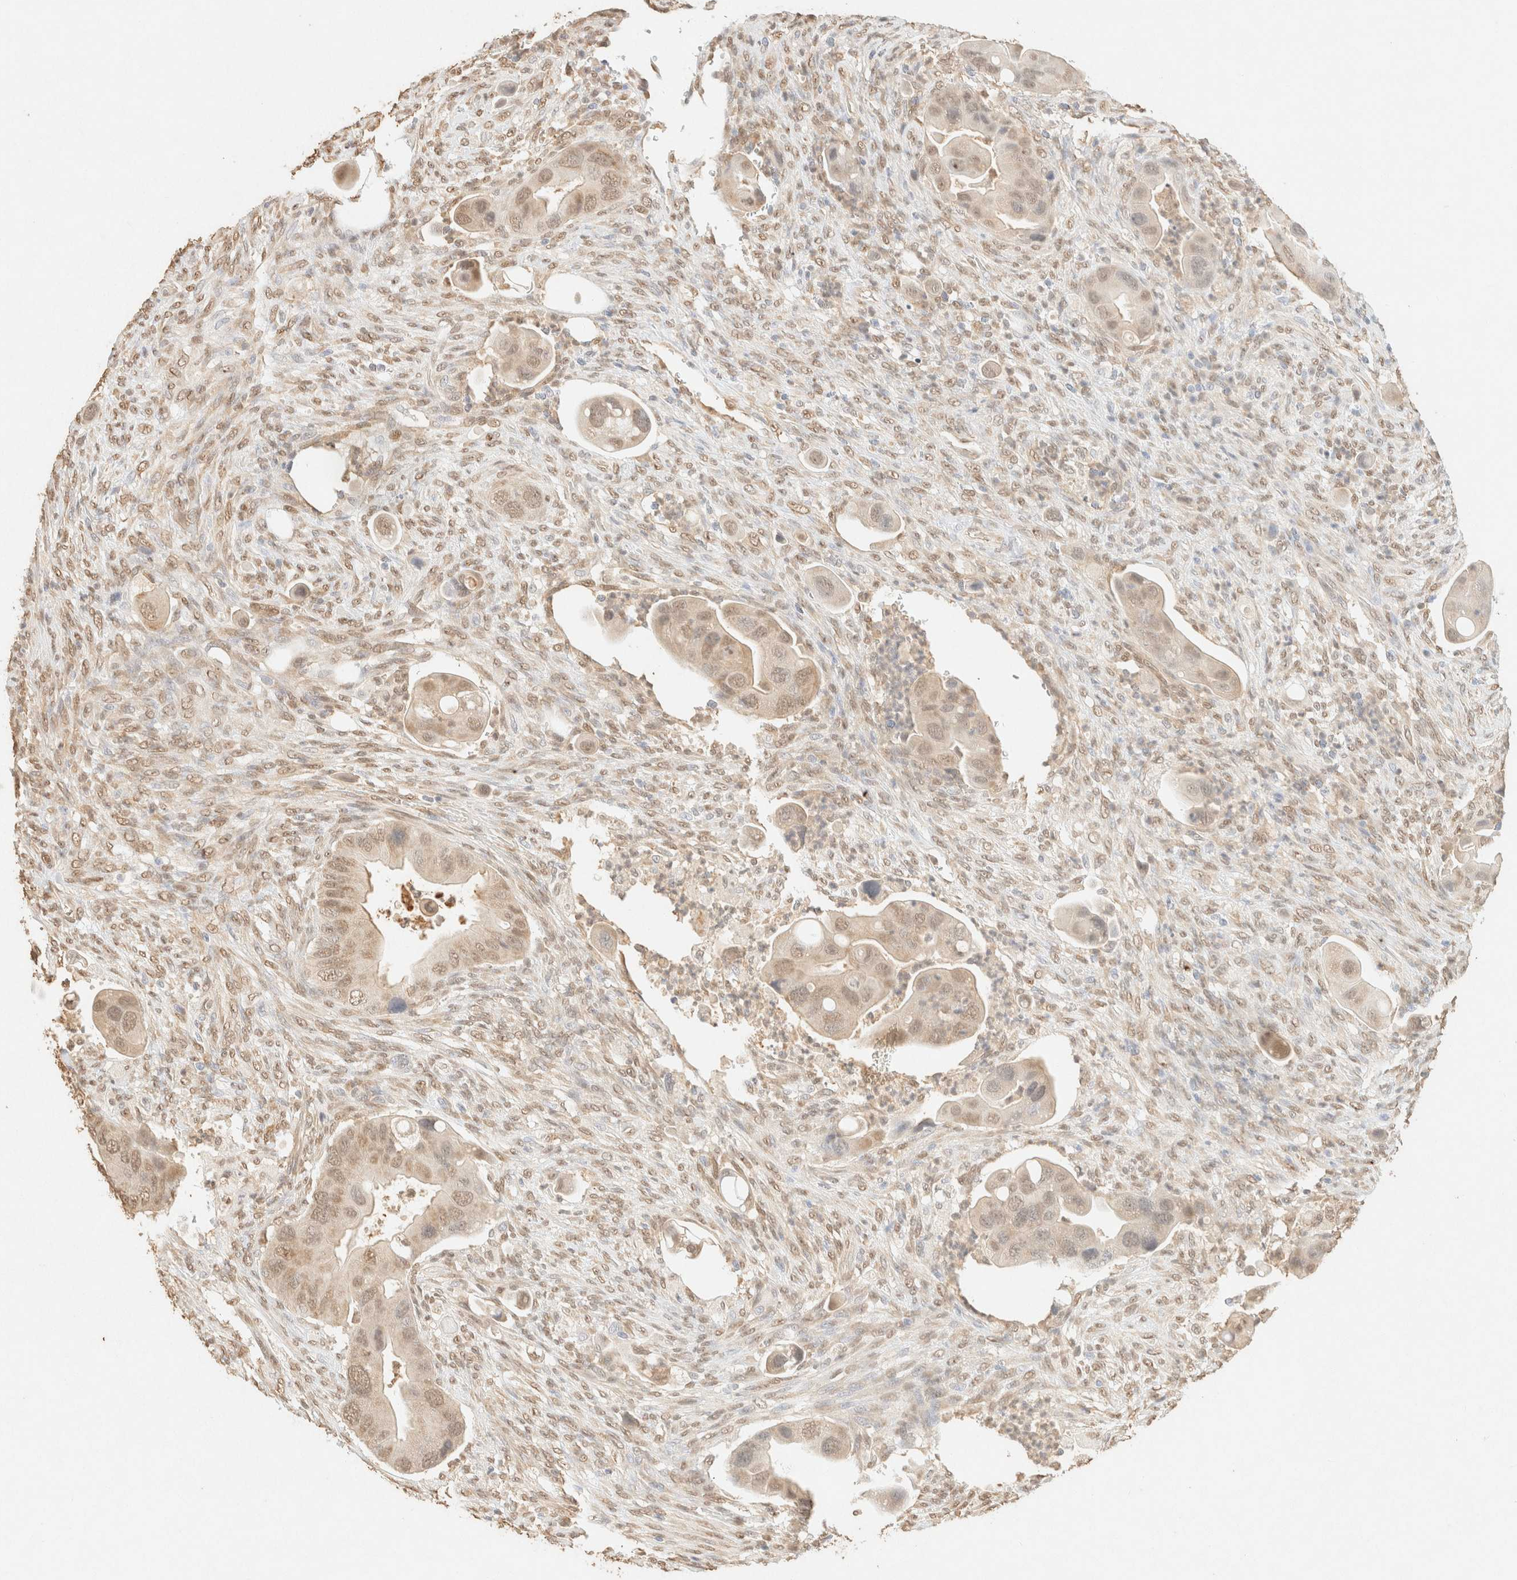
{"staining": {"intensity": "weak", "quantity": ">75%", "location": "cytoplasmic/membranous,nuclear"}, "tissue": "colorectal cancer", "cell_type": "Tumor cells", "image_type": "cancer", "snomed": [{"axis": "morphology", "description": "Adenocarcinoma, NOS"}, {"axis": "topography", "description": "Rectum"}], "caption": "Protein expression analysis of human colorectal cancer (adenocarcinoma) reveals weak cytoplasmic/membranous and nuclear staining in about >75% of tumor cells. Immunohistochemistry stains the protein of interest in brown and the nuclei are stained blue.", "gene": "S100A13", "patient": {"sex": "female", "age": 57}}